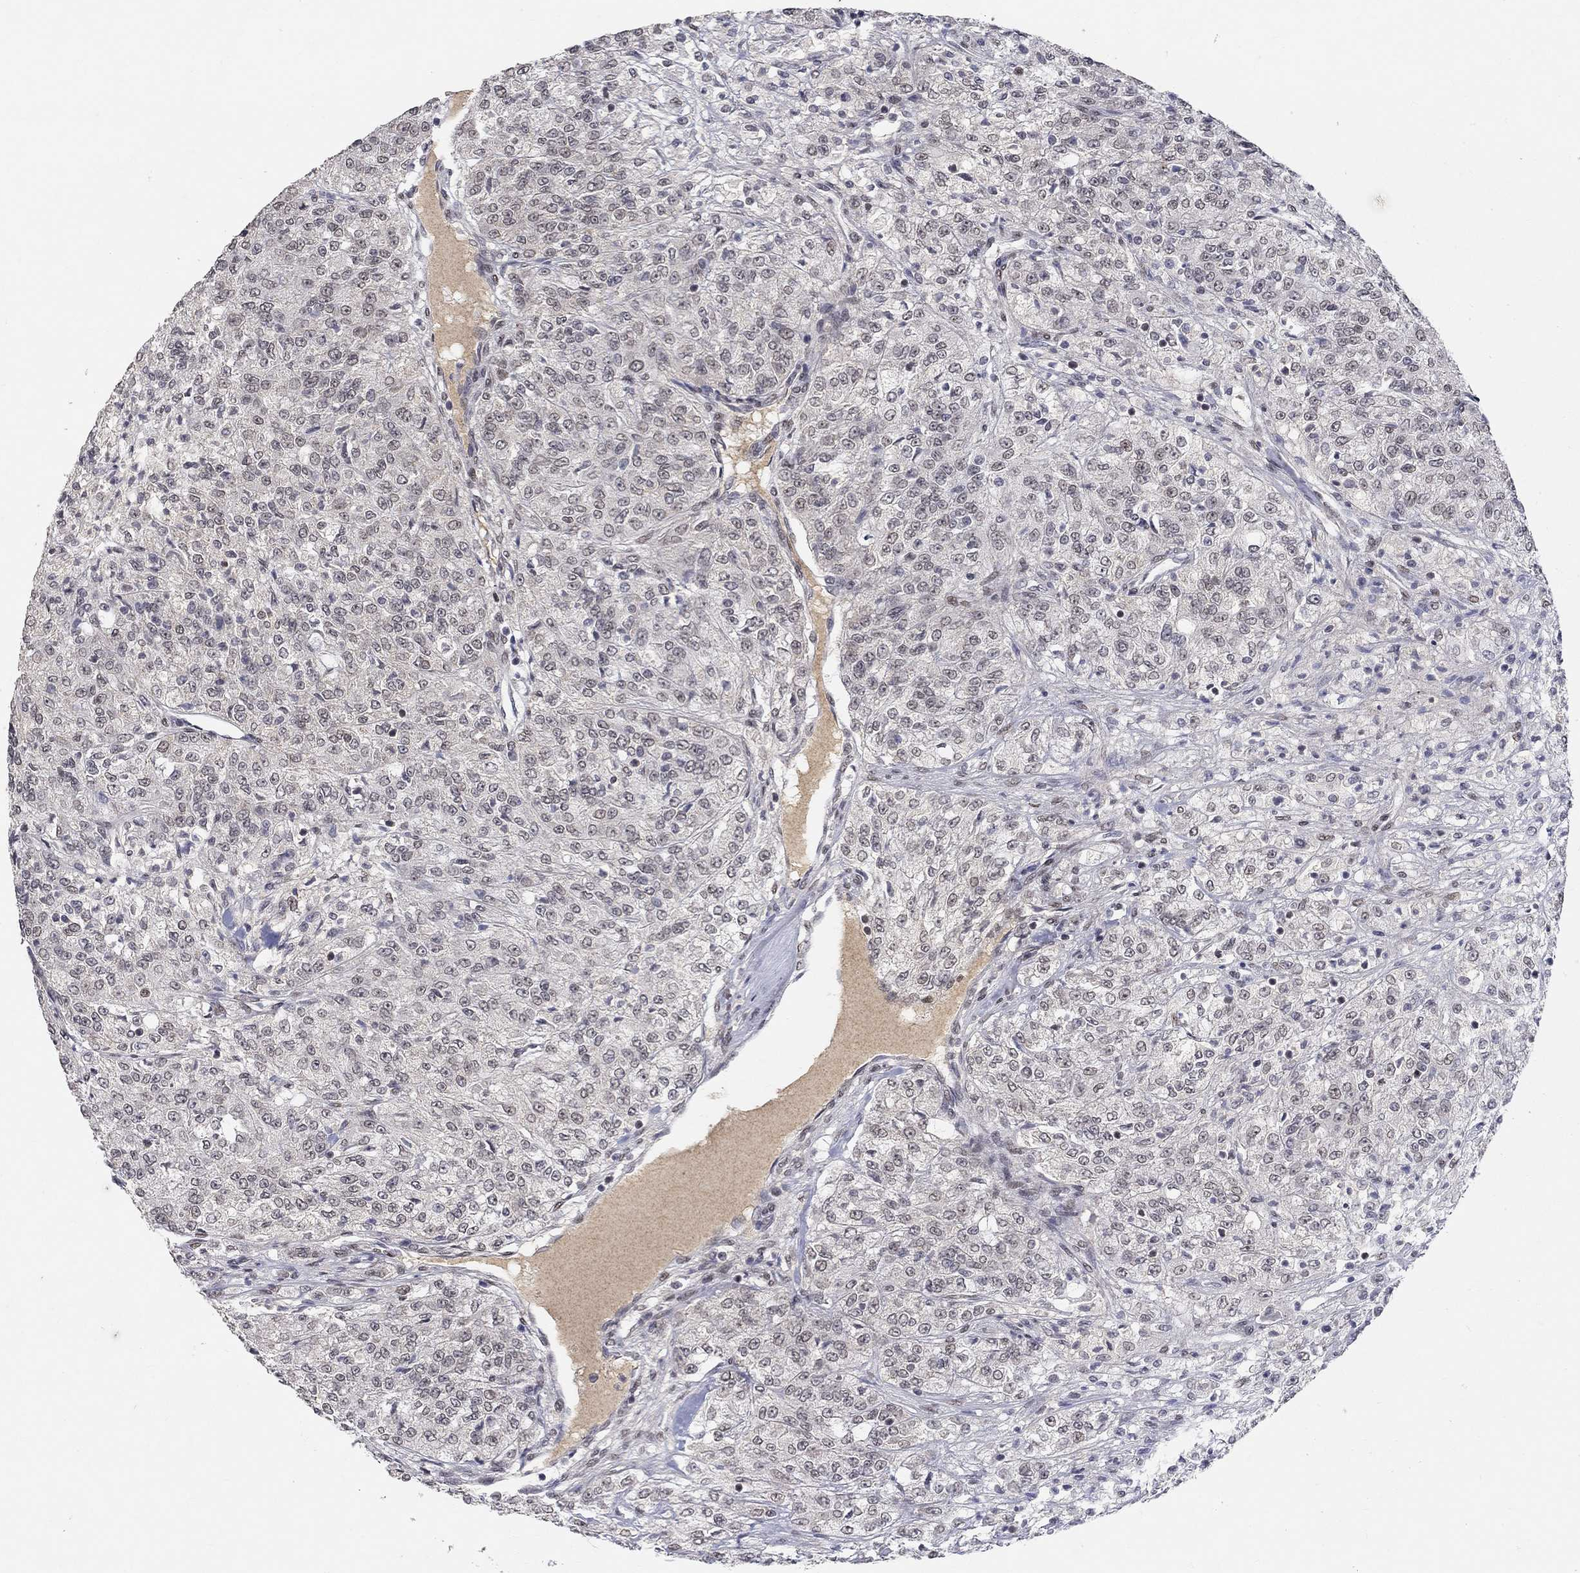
{"staining": {"intensity": "negative", "quantity": "none", "location": "none"}, "tissue": "renal cancer", "cell_type": "Tumor cells", "image_type": "cancer", "snomed": [{"axis": "morphology", "description": "Adenocarcinoma, NOS"}, {"axis": "topography", "description": "Kidney"}], "caption": "This micrograph is of renal cancer (adenocarcinoma) stained with immunohistochemistry (IHC) to label a protein in brown with the nuclei are counter-stained blue. There is no positivity in tumor cells.", "gene": "KLF12", "patient": {"sex": "female", "age": 63}}